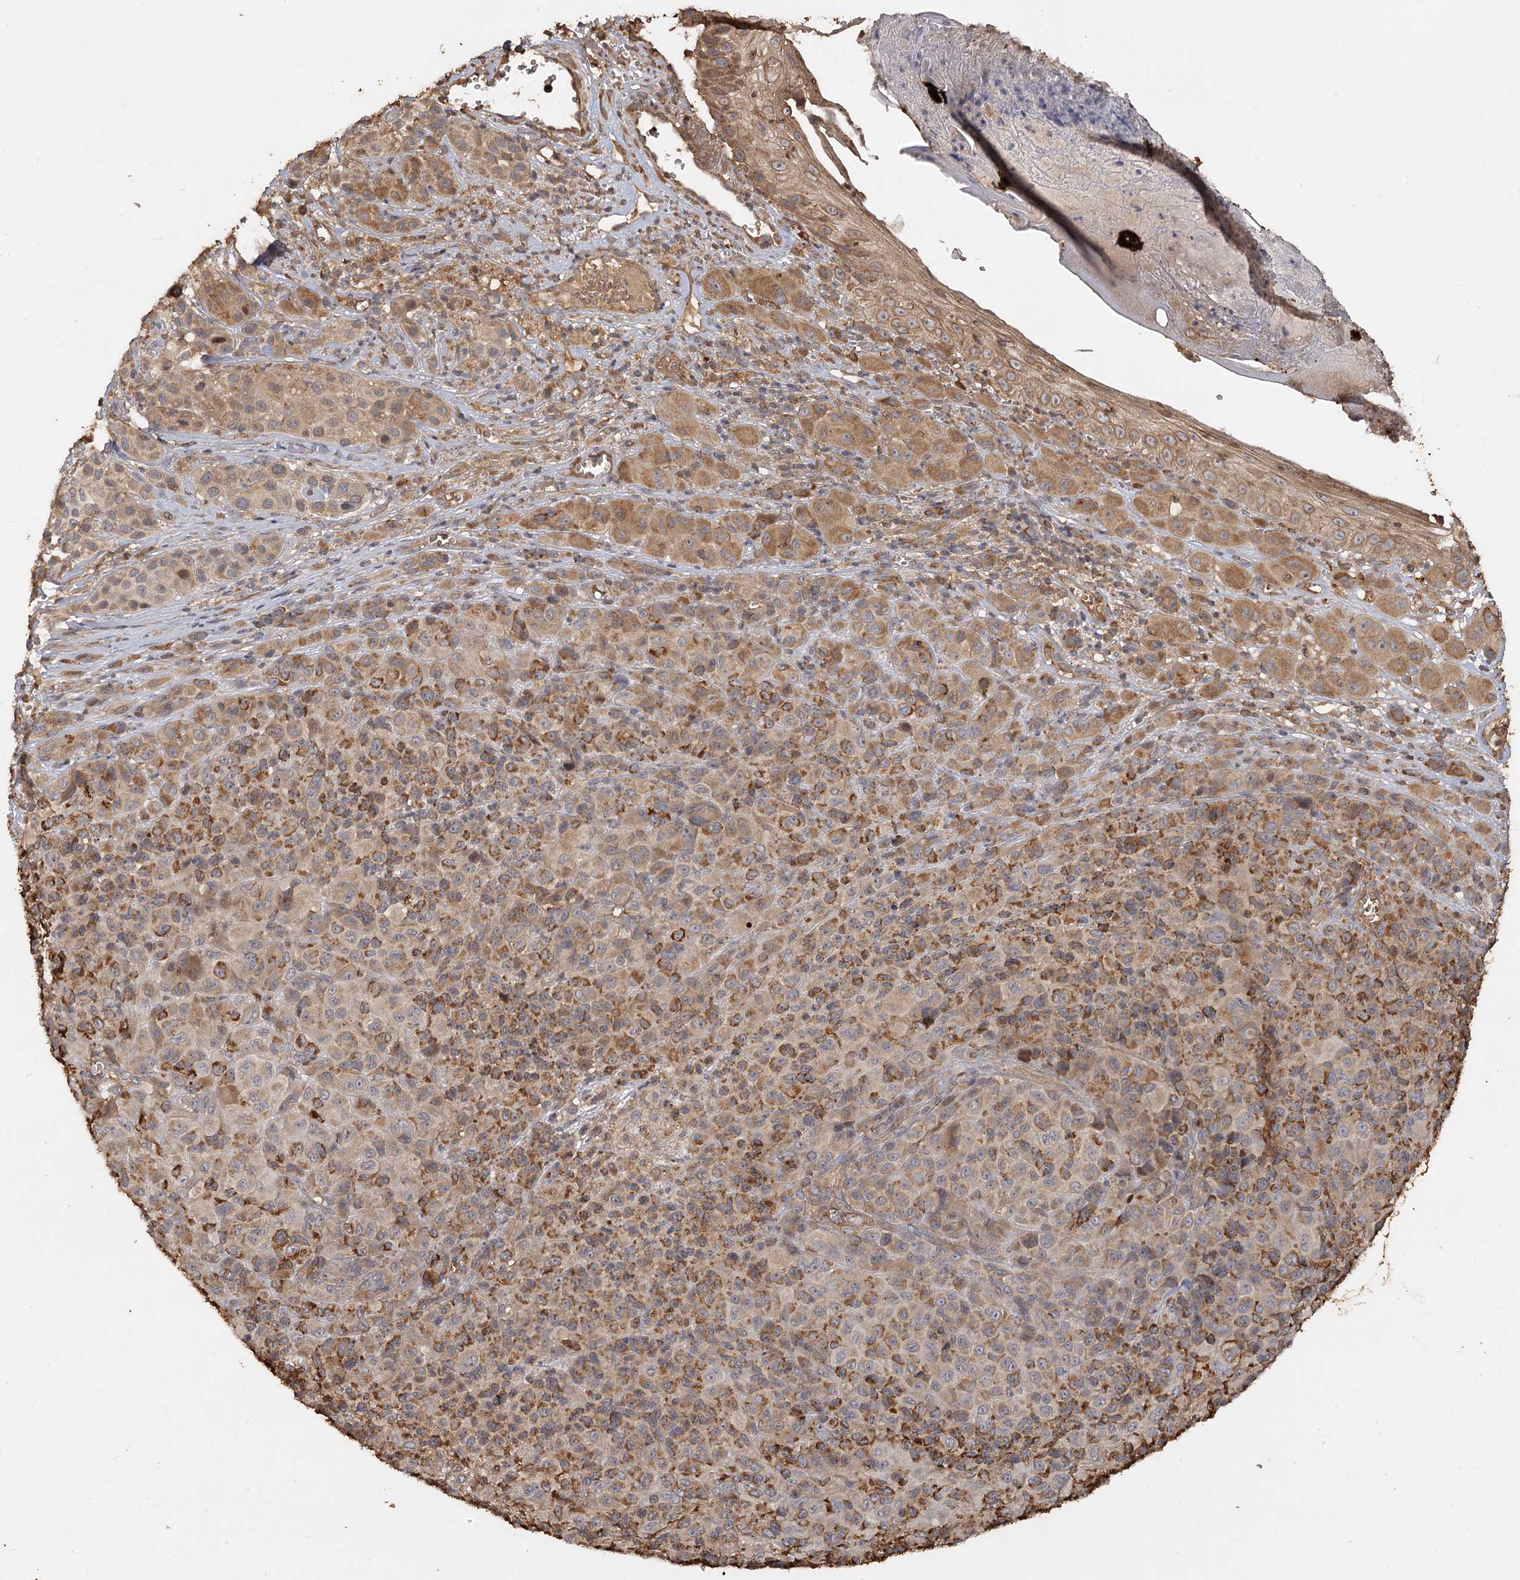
{"staining": {"intensity": "moderate", "quantity": "25%-75%", "location": "cytoplasmic/membranous"}, "tissue": "melanoma", "cell_type": "Tumor cells", "image_type": "cancer", "snomed": [{"axis": "morphology", "description": "Malignant melanoma, NOS"}, {"axis": "topography", "description": "Skin of trunk"}], "caption": "About 25%-75% of tumor cells in human melanoma show moderate cytoplasmic/membranous protein expression as visualized by brown immunohistochemical staining.", "gene": "PIK3C2A", "patient": {"sex": "male", "age": 71}}